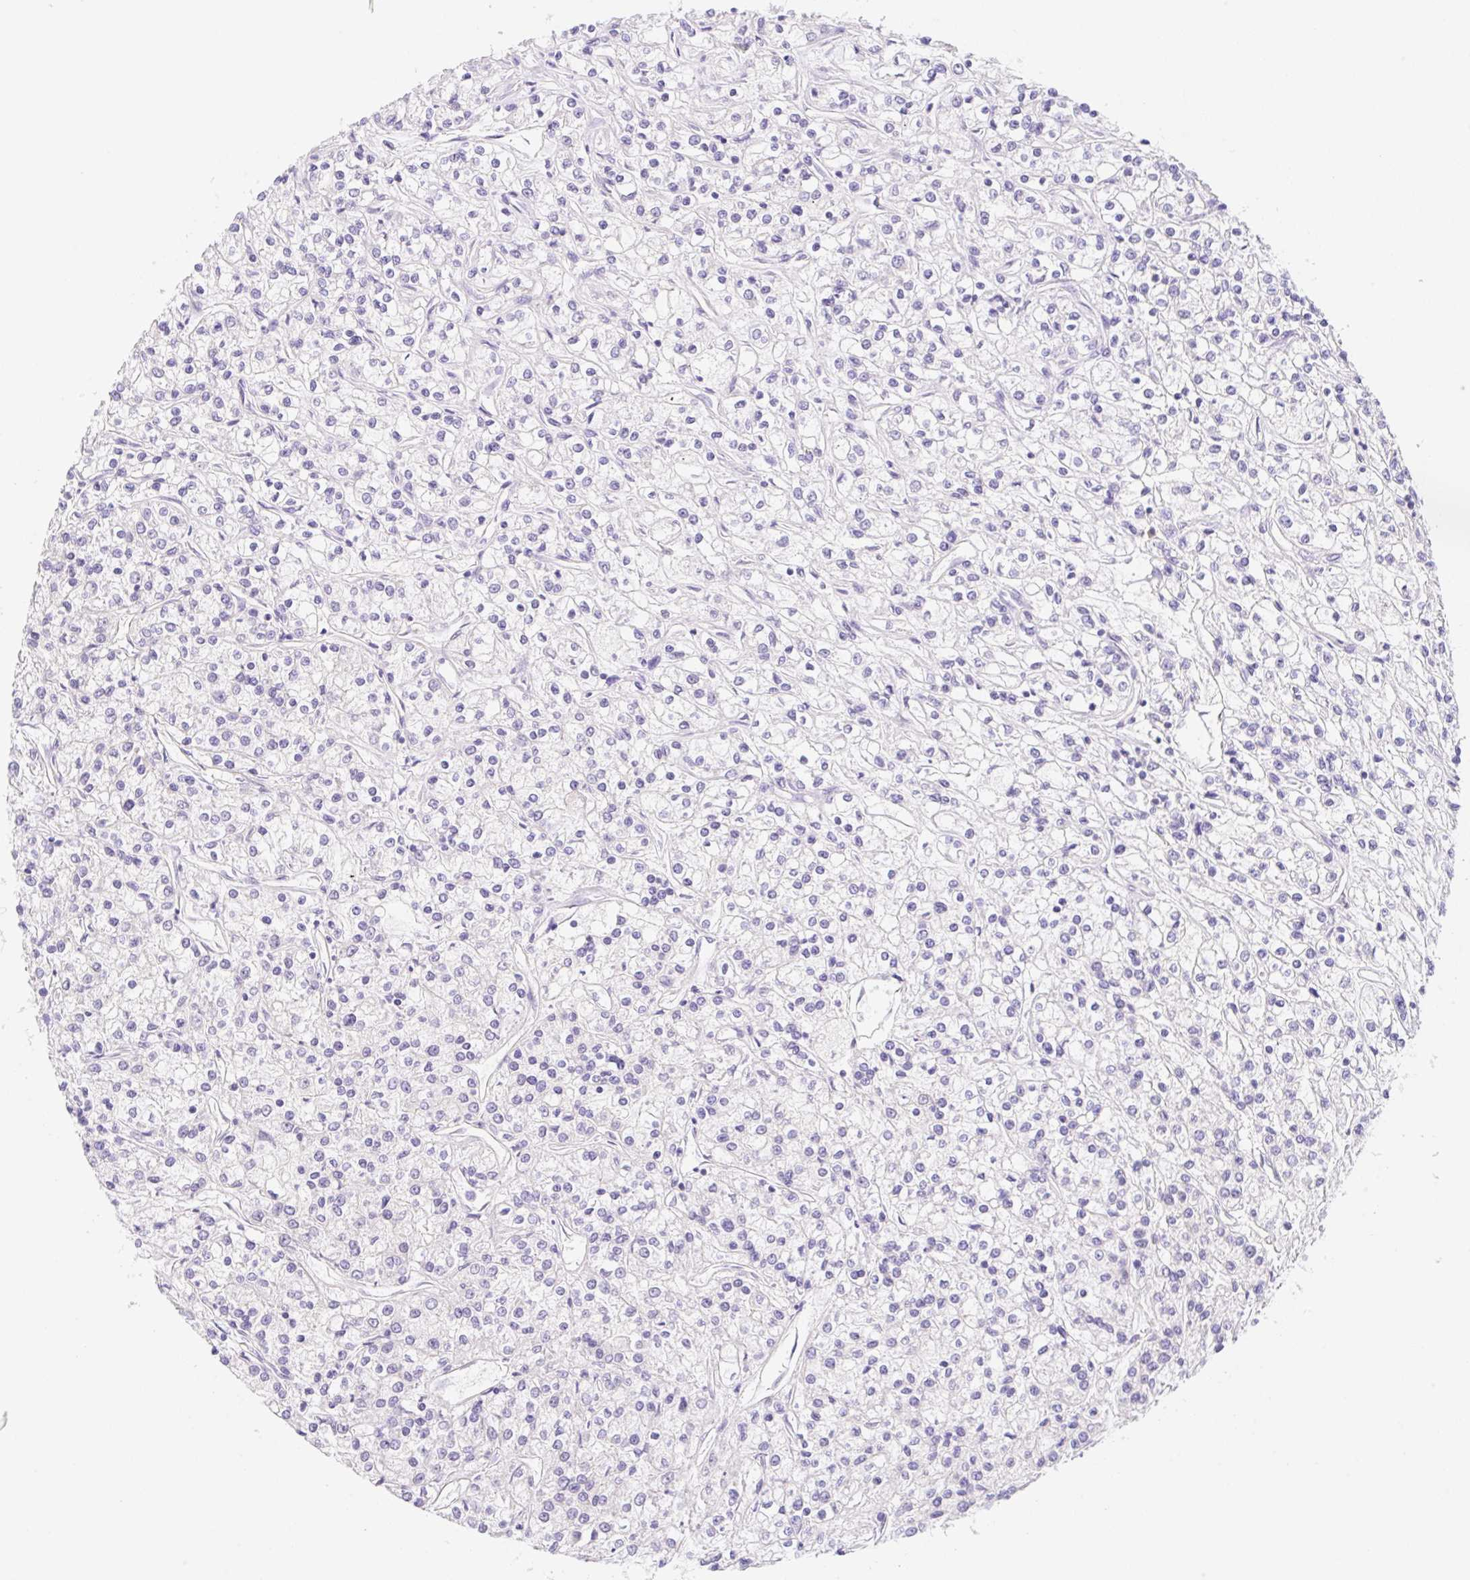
{"staining": {"intensity": "negative", "quantity": "none", "location": "none"}, "tissue": "renal cancer", "cell_type": "Tumor cells", "image_type": "cancer", "snomed": [{"axis": "morphology", "description": "Adenocarcinoma, NOS"}, {"axis": "topography", "description": "Kidney"}], "caption": "An immunohistochemistry photomicrograph of renal cancer (adenocarcinoma) is shown. There is no staining in tumor cells of renal cancer (adenocarcinoma). Brightfield microscopy of immunohistochemistry stained with DAB (brown) and hematoxylin (blue), captured at high magnification.", "gene": "KLK8", "patient": {"sex": "female", "age": 59}}